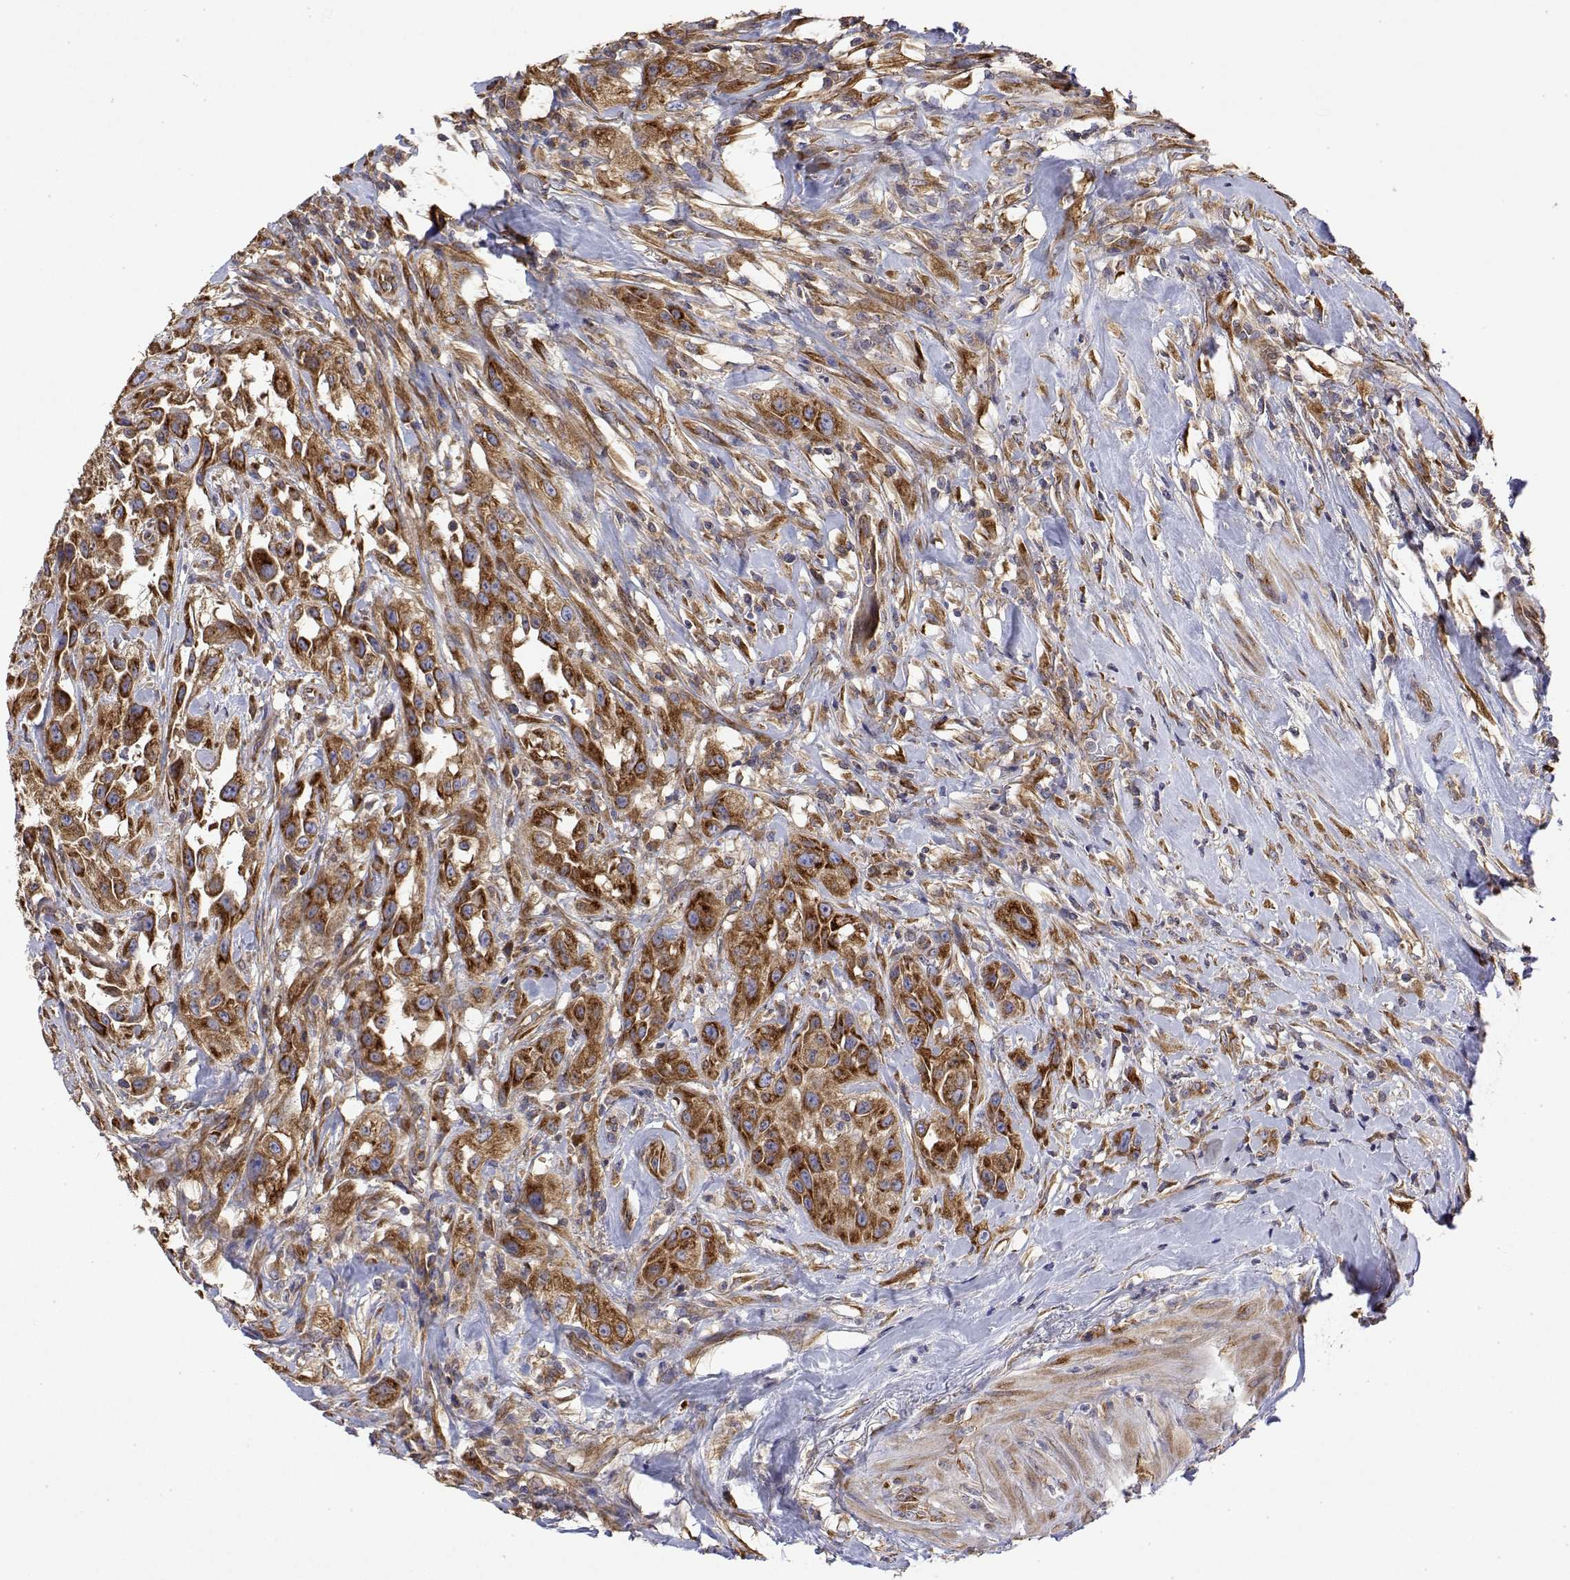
{"staining": {"intensity": "strong", "quantity": ">75%", "location": "cytoplasmic/membranous"}, "tissue": "urothelial cancer", "cell_type": "Tumor cells", "image_type": "cancer", "snomed": [{"axis": "morphology", "description": "Urothelial carcinoma, High grade"}, {"axis": "topography", "description": "Urinary bladder"}], "caption": "A histopathology image of human urothelial carcinoma (high-grade) stained for a protein demonstrates strong cytoplasmic/membranous brown staining in tumor cells.", "gene": "EEF1G", "patient": {"sex": "male", "age": 79}}